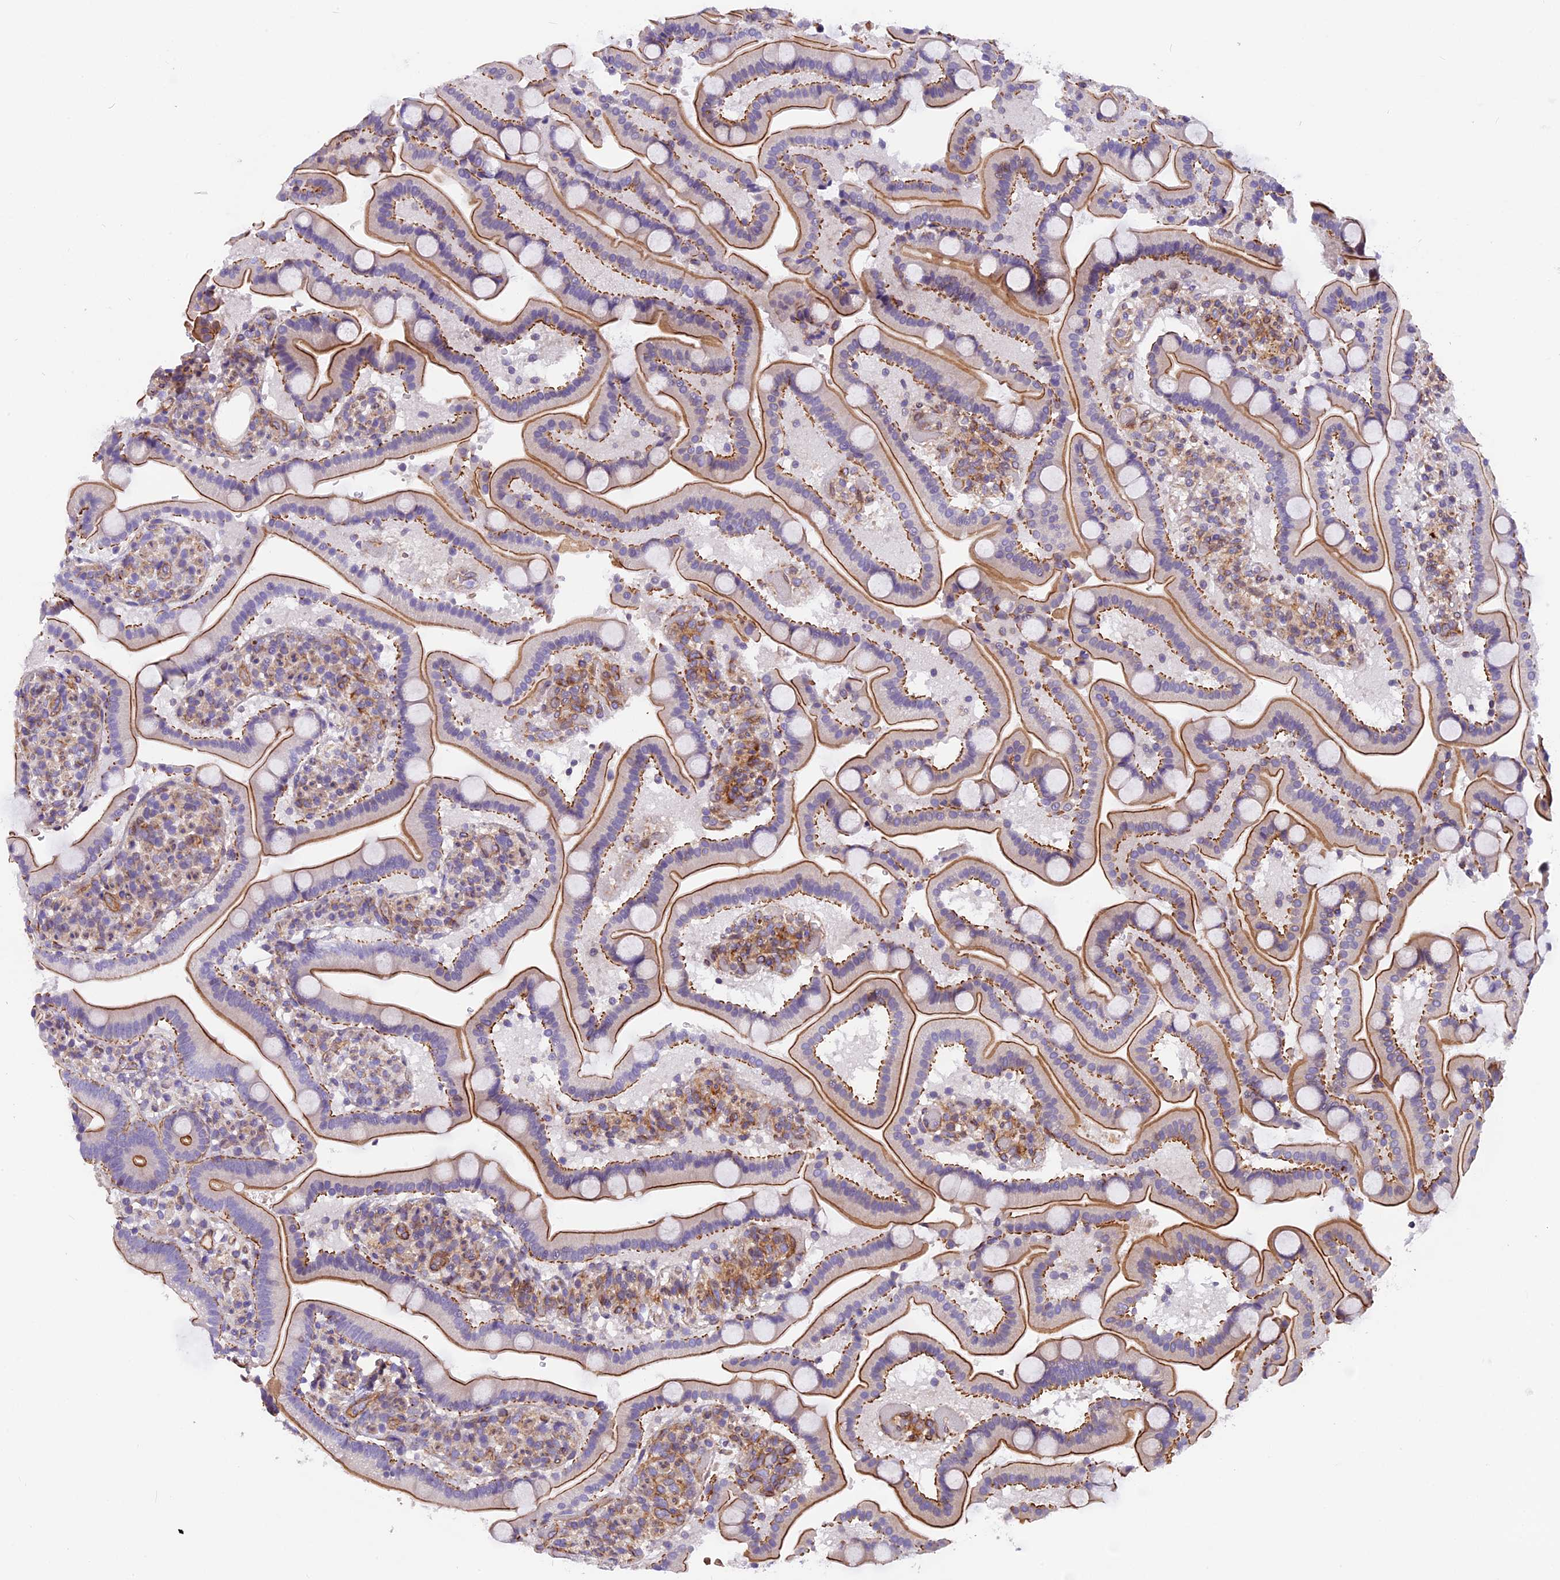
{"staining": {"intensity": "strong", "quantity": "25%-75%", "location": "cytoplasmic/membranous"}, "tissue": "duodenum", "cell_type": "Glandular cells", "image_type": "normal", "snomed": [{"axis": "morphology", "description": "Normal tissue, NOS"}, {"axis": "topography", "description": "Duodenum"}], "caption": "IHC micrograph of unremarkable duodenum: duodenum stained using IHC exhibits high levels of strong protein expression localized specifically in the cytoplasmic/membranous of glandular cells, appearing as a cytoplasmic/membranous brown color.", "gene": "MED20", "patient": {"sex": "male", "age": 55}}